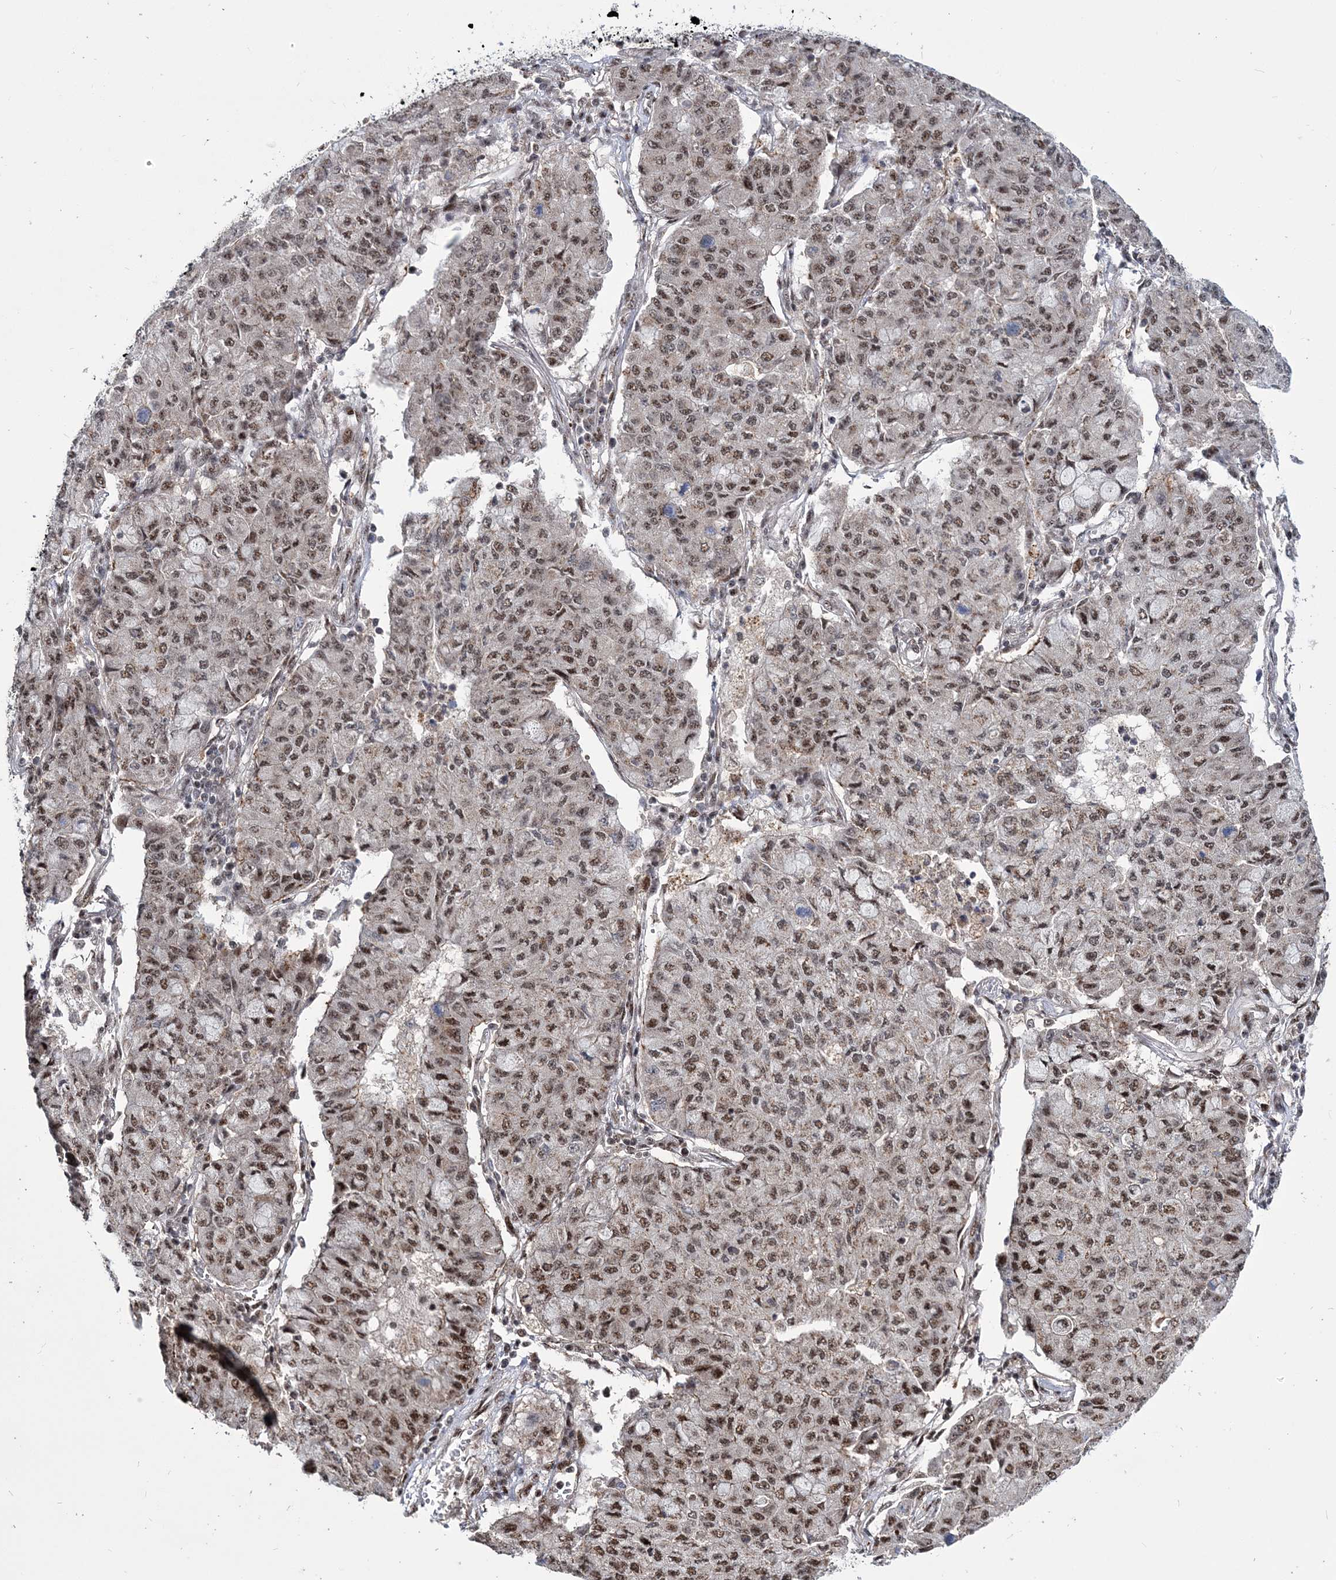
{"staining": {"intensity": "moderate", "quantity": ">75%", "location": "nuclear"}, "tissue": "lung cancer", "cell_type": "Tumor cells", "image_type": "cancer", "snomed": [{"axis": "morphology", "description": "Squamous cell carcinoma, NOS"}, {"axis": "topography", "description": "Lung"}], "caption": "Approximately >75% of tumor cells in human squamous cell carcinoma (lung) display moderate nuclear protein staining as visualized by brown immunohistochemical staining.", "gene": "TATDN2", "patient": {"sex": "male", "age": 74}}